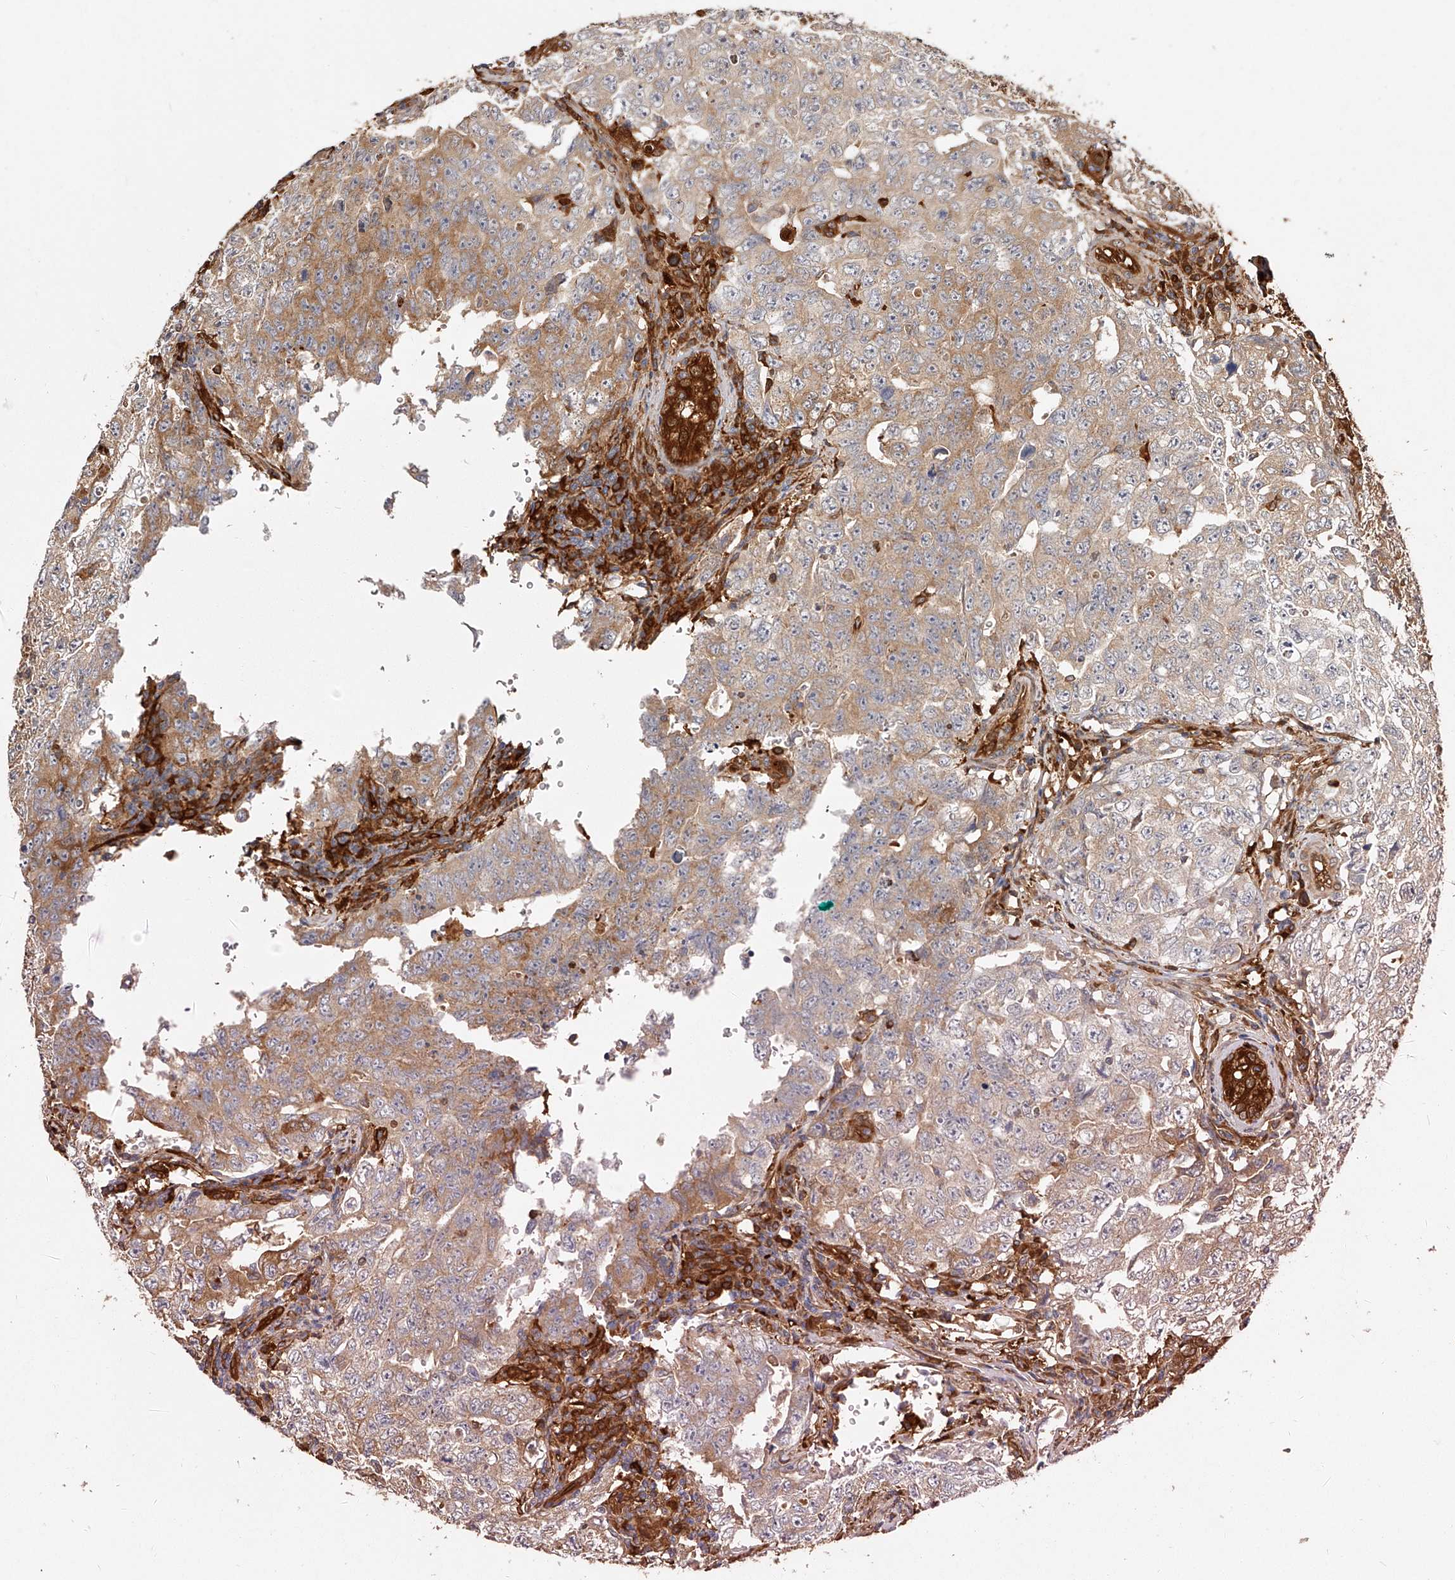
{"staining": {"intensity": "moderate", "quantity": ">75%", "location": "cytoplasmic/membranous"}, "tissue": "testis cancer", "cell_type": "Tumor cells", "image_type": "cancer", "snomed": [{"axis": "morphology", "description": "Carcinoma, Embryonal, NOS"}, {"axis": "topography", "description": "Testis"}], "caption": "This is an image of immunohistochemistry (IHC) staining of embryonal carcinoma (testis), which shows moderate positivity in the cytoplasmic/membranous of tumor cells.", "gene": "LAP3", "patient": {"sex": "male", "age": 26}}